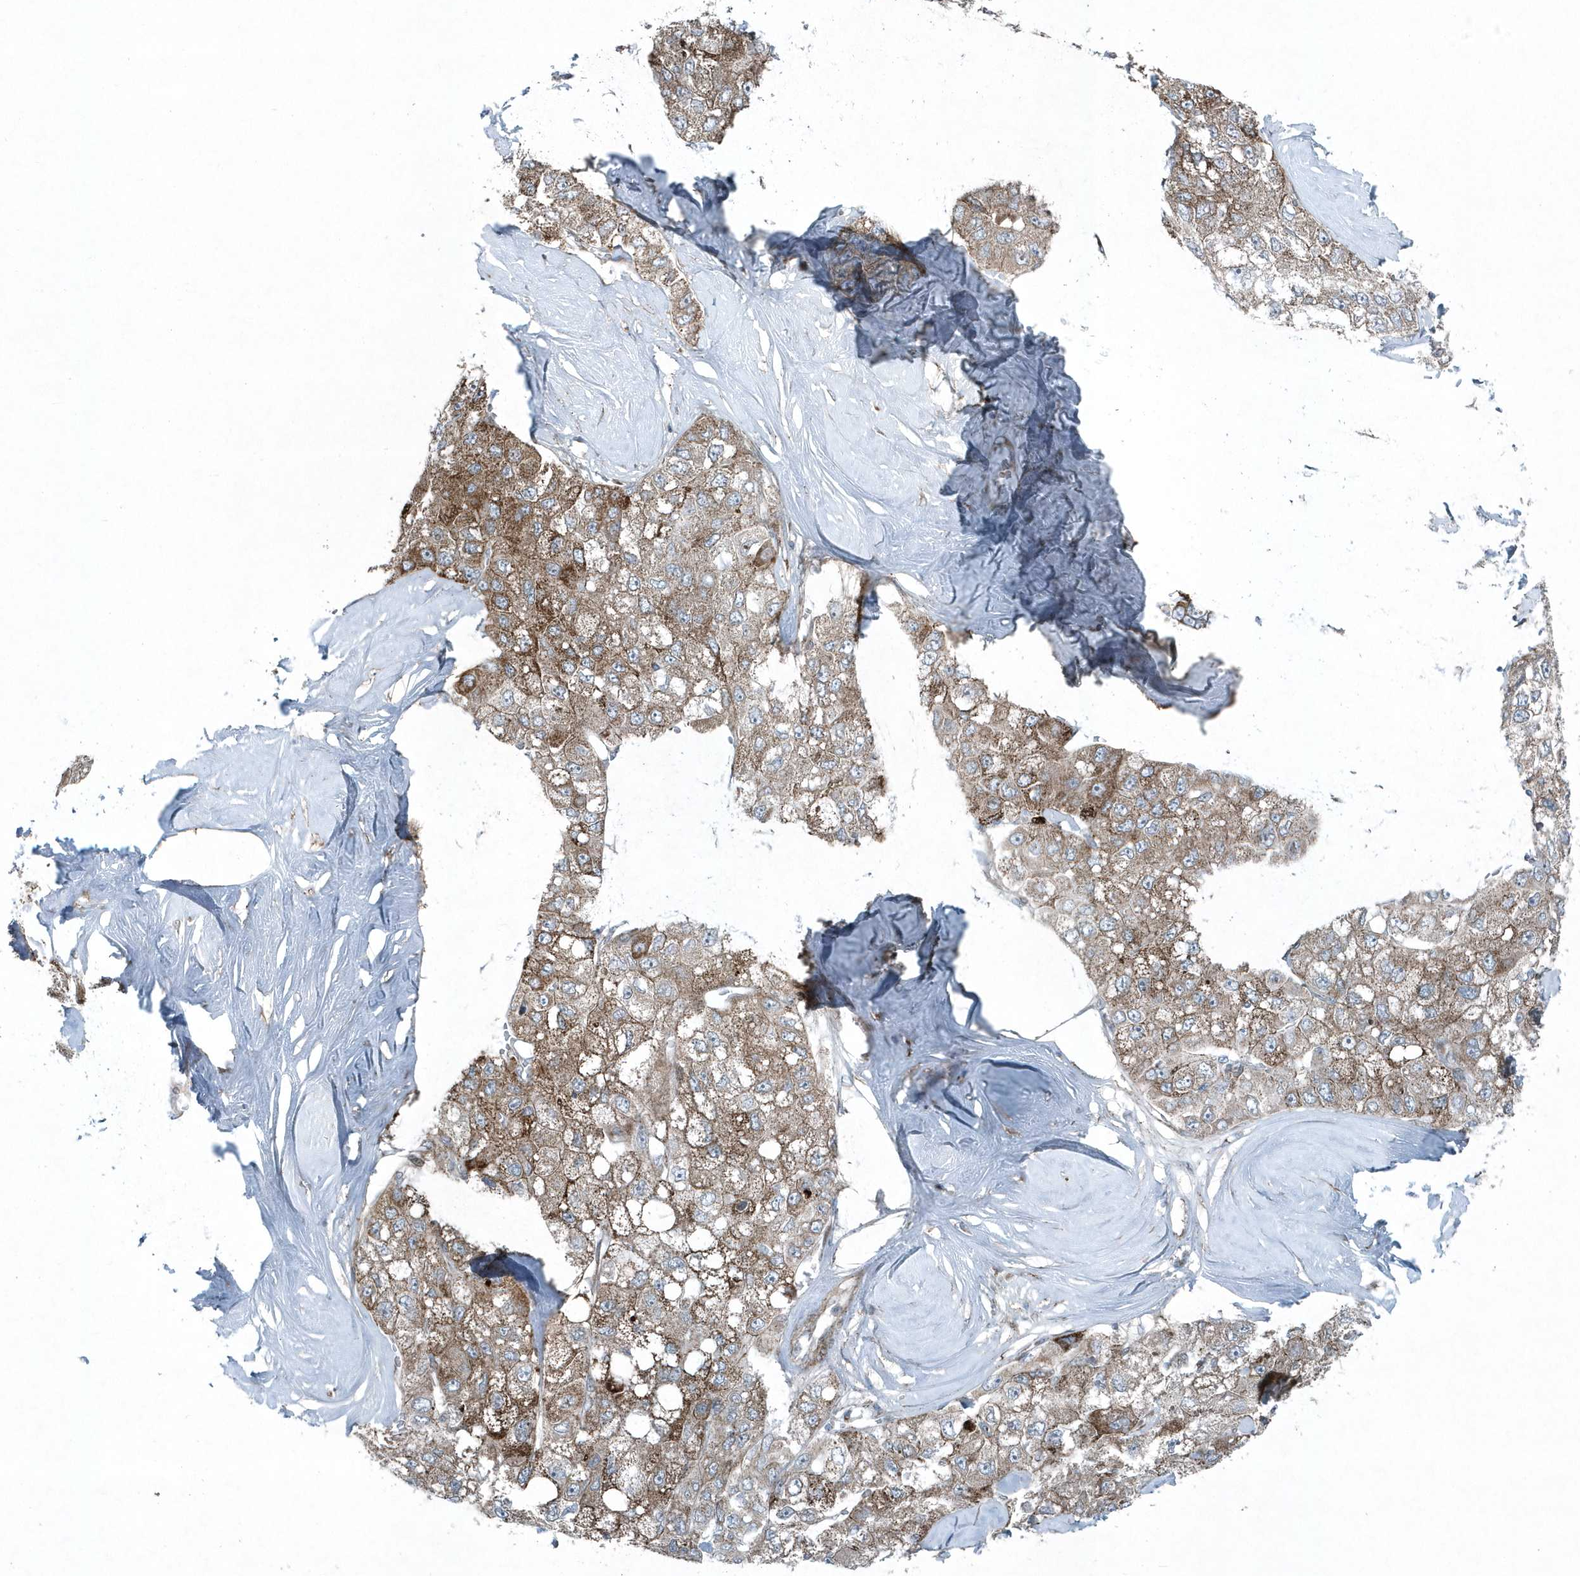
{"staining": {"intensity": "moderate", "quantity": ">75%", "location": "cytoplasmic/membranous"}, "tissue": "liver cancer", "cell_type": "Tumor cells", "image_type": "cancer", "snomed": [{"axis": "morphology", "description": "Carcinoma, Hepatocellular, NOS"}, {"axis": "topography", "description": "Liver"}], "caption": "A photomicrograph showing moderate cytoplasmic/membranous staining in about >75% of tumor cells in liver cancer, as visualized by brown immunohistochemical staining.", "gene": "GCC2", "patient": {"sex": "male", "age": 80}}